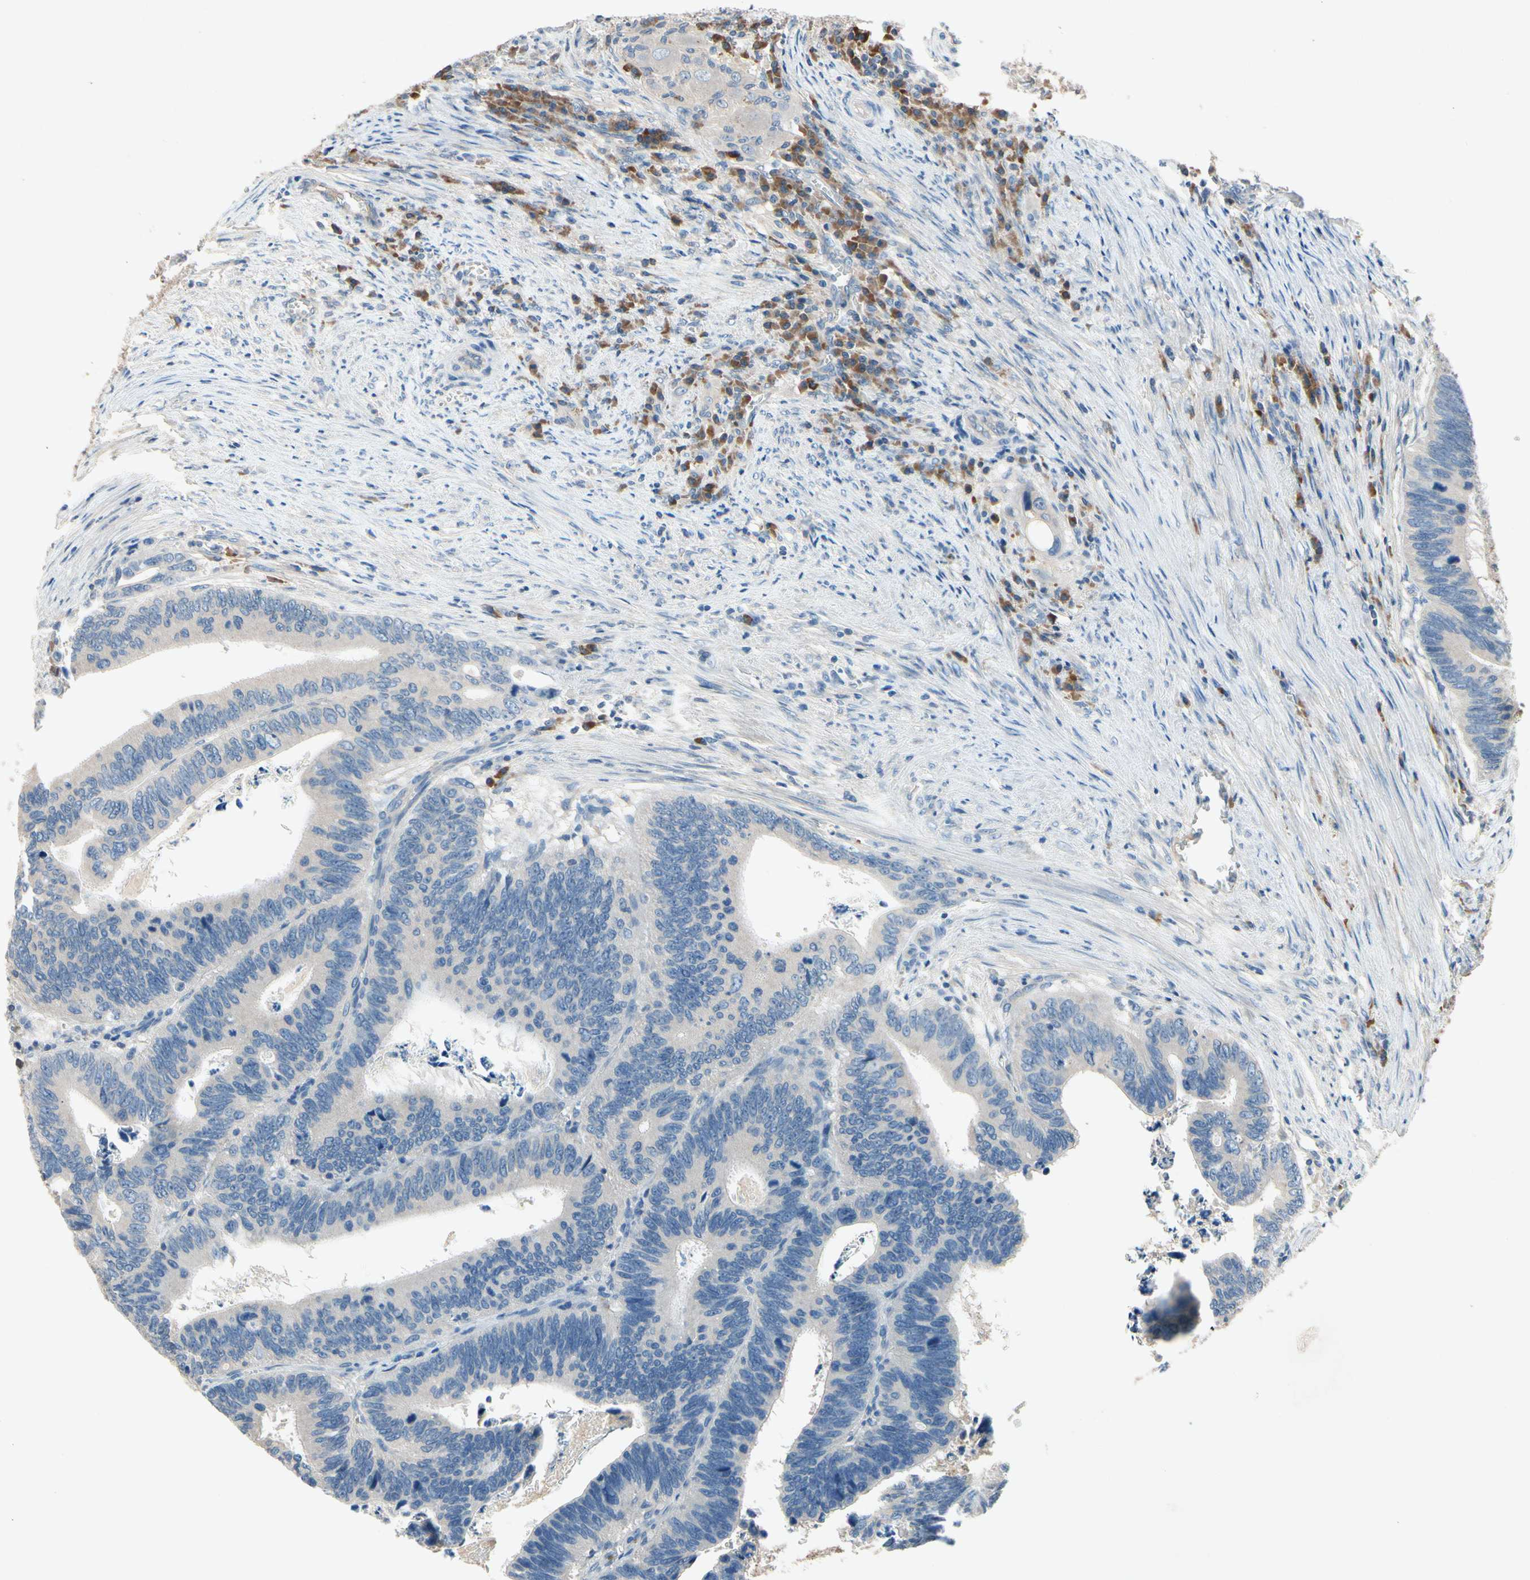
{"staining": {"intensity": "negative", "quantity": "none", "location": "none"}, "tissue": "colorectal cancer", "cell_type": "Tumor cells", "image_type": "cancer", "snomed": [{"axis": "morphology", "description": "Adenocarcinoma, NOS"}, {"axis": "topography", "description": "Colon"}], "caption": "Tumor cells are negative for protein expression in human colorectal adenocarcinoma.", "gene": "IL1RL1", "patient": {"sex": "male", "age": 72}}